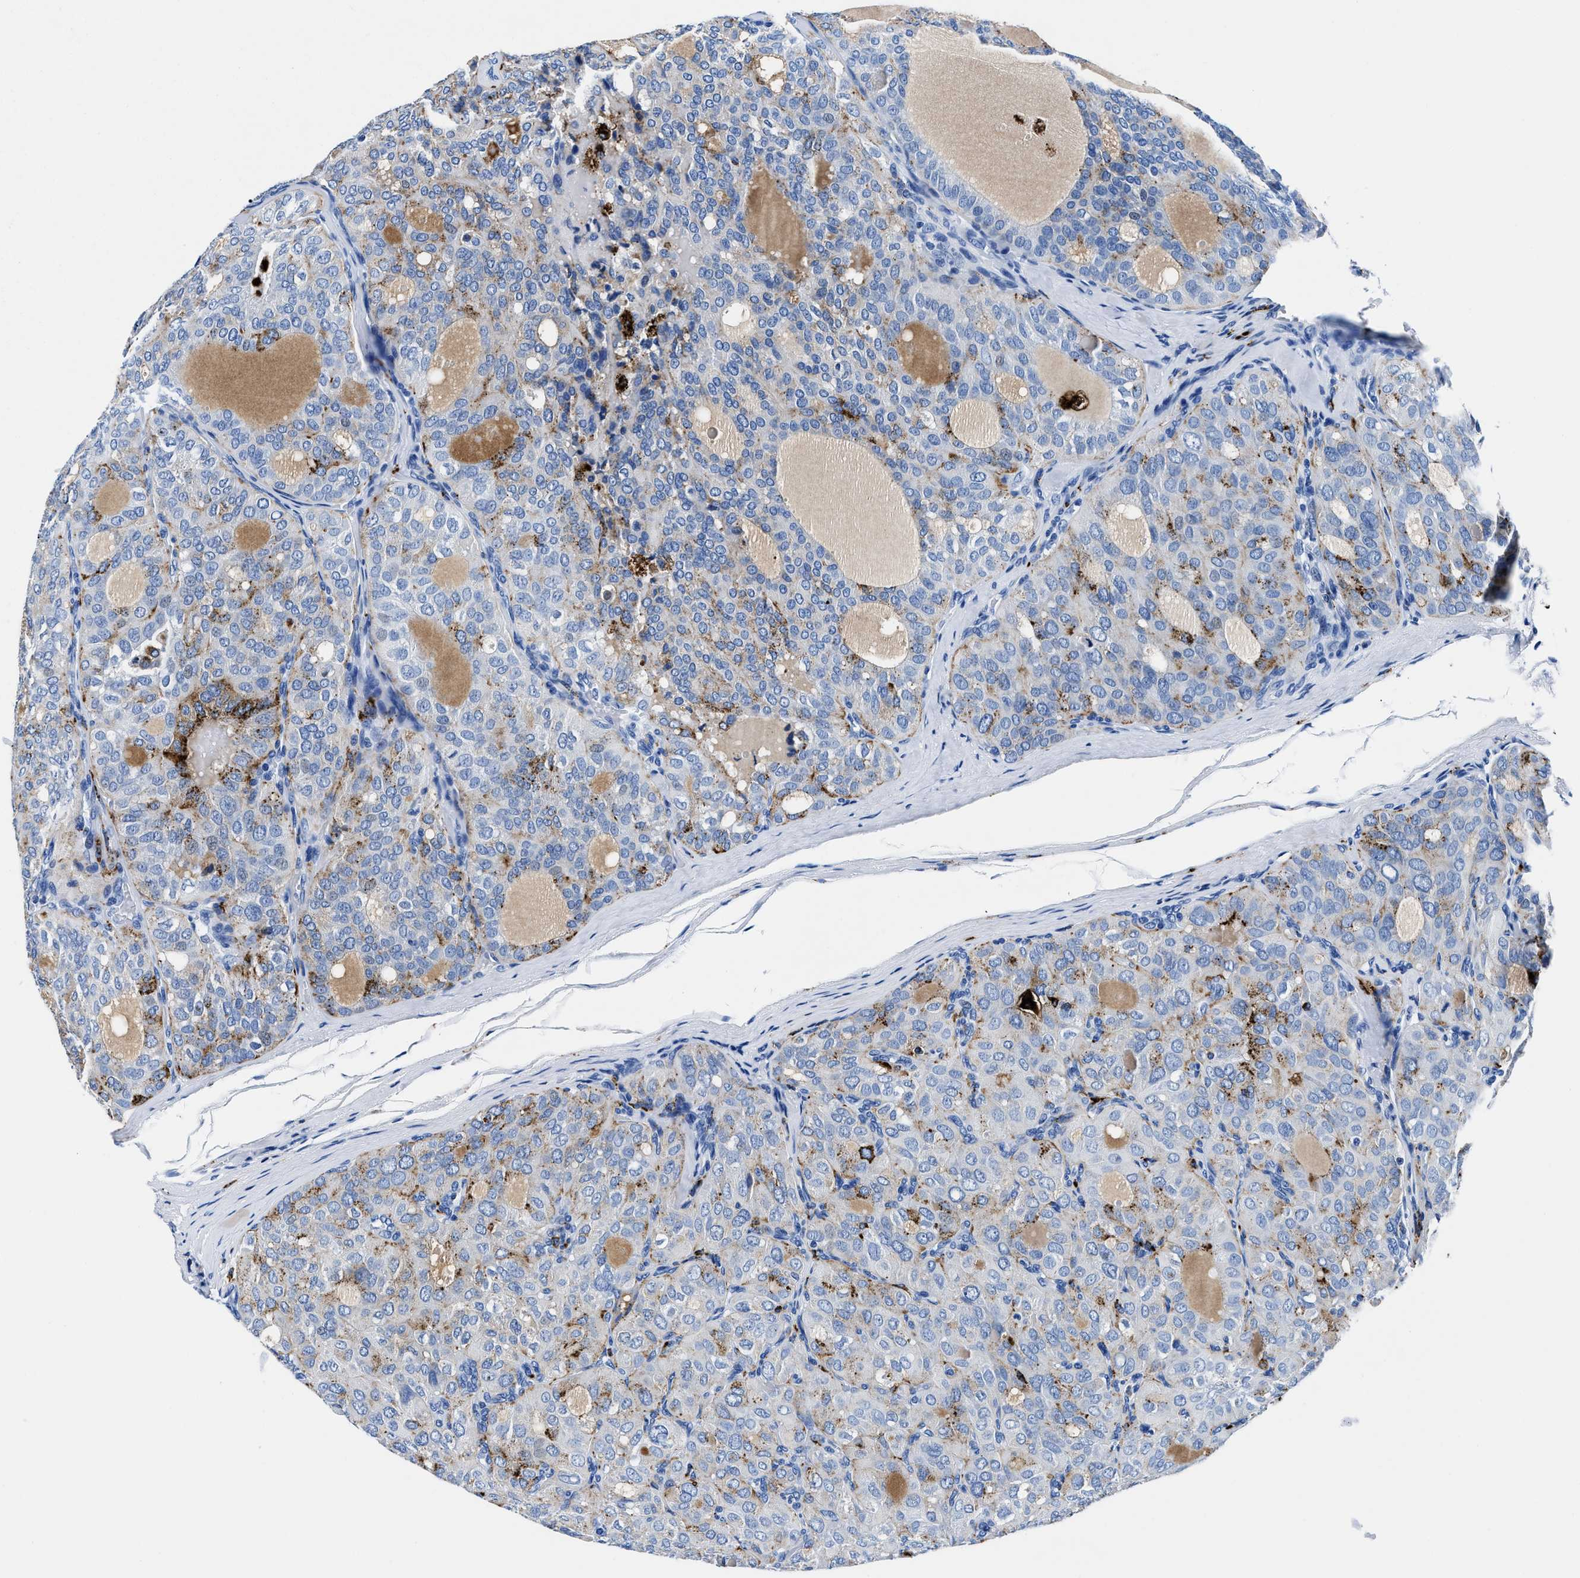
{"staining": {"intensity": "moderate", "quantity": "<25%", "location": "cytoplasmic/membranous"}, "tissue": "thyroid cancer", "cell_type": "Tumor cells", "image_type": "cancer", "snomed": [{"axis": "morphology", "description": "Follicular adenoma carcinoma, NOS"}, {"axis": "topography", "description": "Thyroid gland"}], "caption": "Protein staining of thyroid cancer tissue displays moderate cytoplasmic/membranous positivity in about <25% of tumor cells. Using DAB (brown) and hematoxylin (blue) stains, captured at high magnification using brightfield microscopy.", "gene": "OR14K1", "patient": {"sex": "male", "age": 75}}